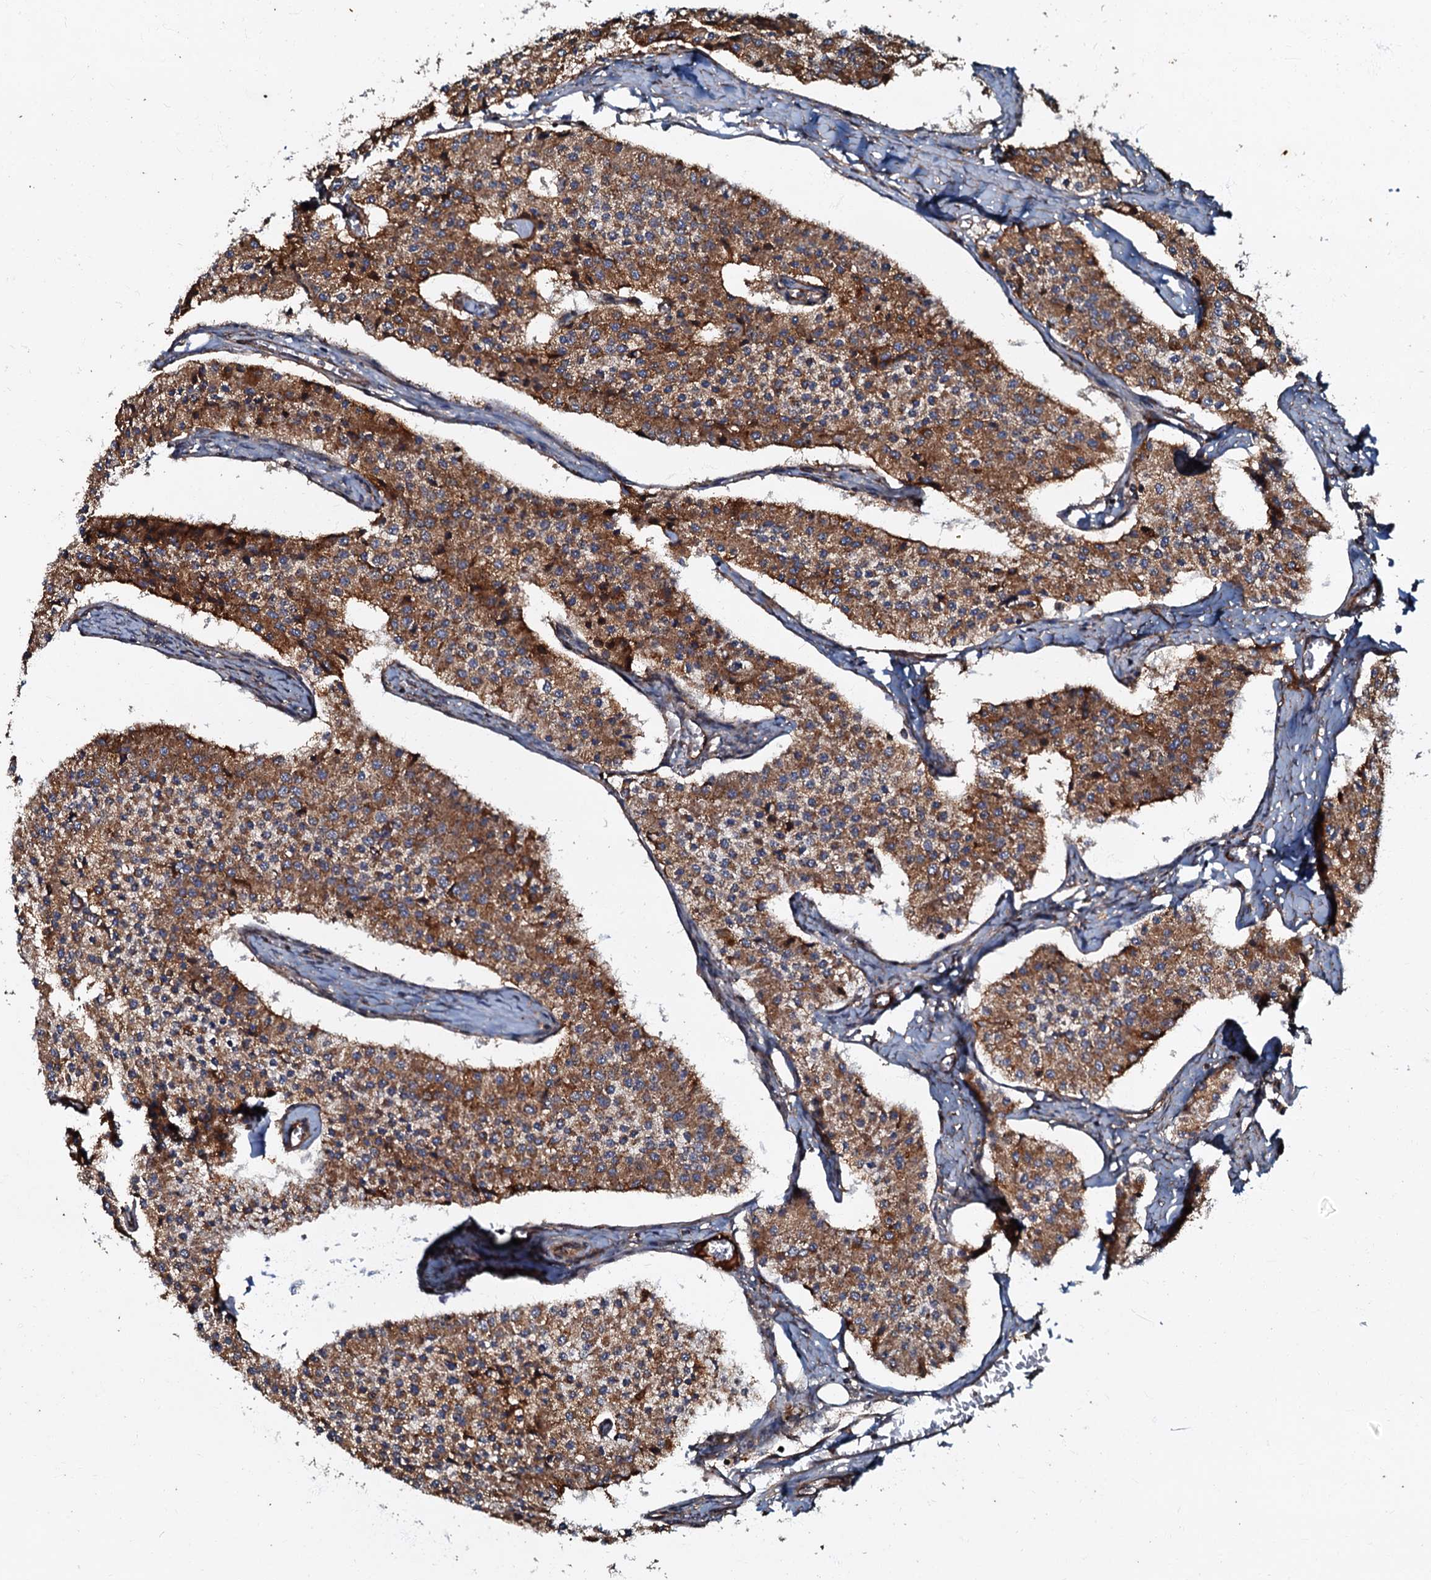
{"staining": {"intensity": "moderate", "quantity": ">75%", "location": "cytoplasmic/membranous"}, "tissue": "carcinoid", "cell_type": "Tumor cells", "image_type": "cancer", "snomed": [{"axis": "morphology", "description": "Carcinoid, malignant, NOS"}, {"axis": "topography", "description": "Colon"}], "caption": "Human carcinoid (malignant) stained with a protein marker demonstrates moderate staining in tumor cells.", "gene": "BLOC1S6", "patient": {"sex": "female", "age": 52}}